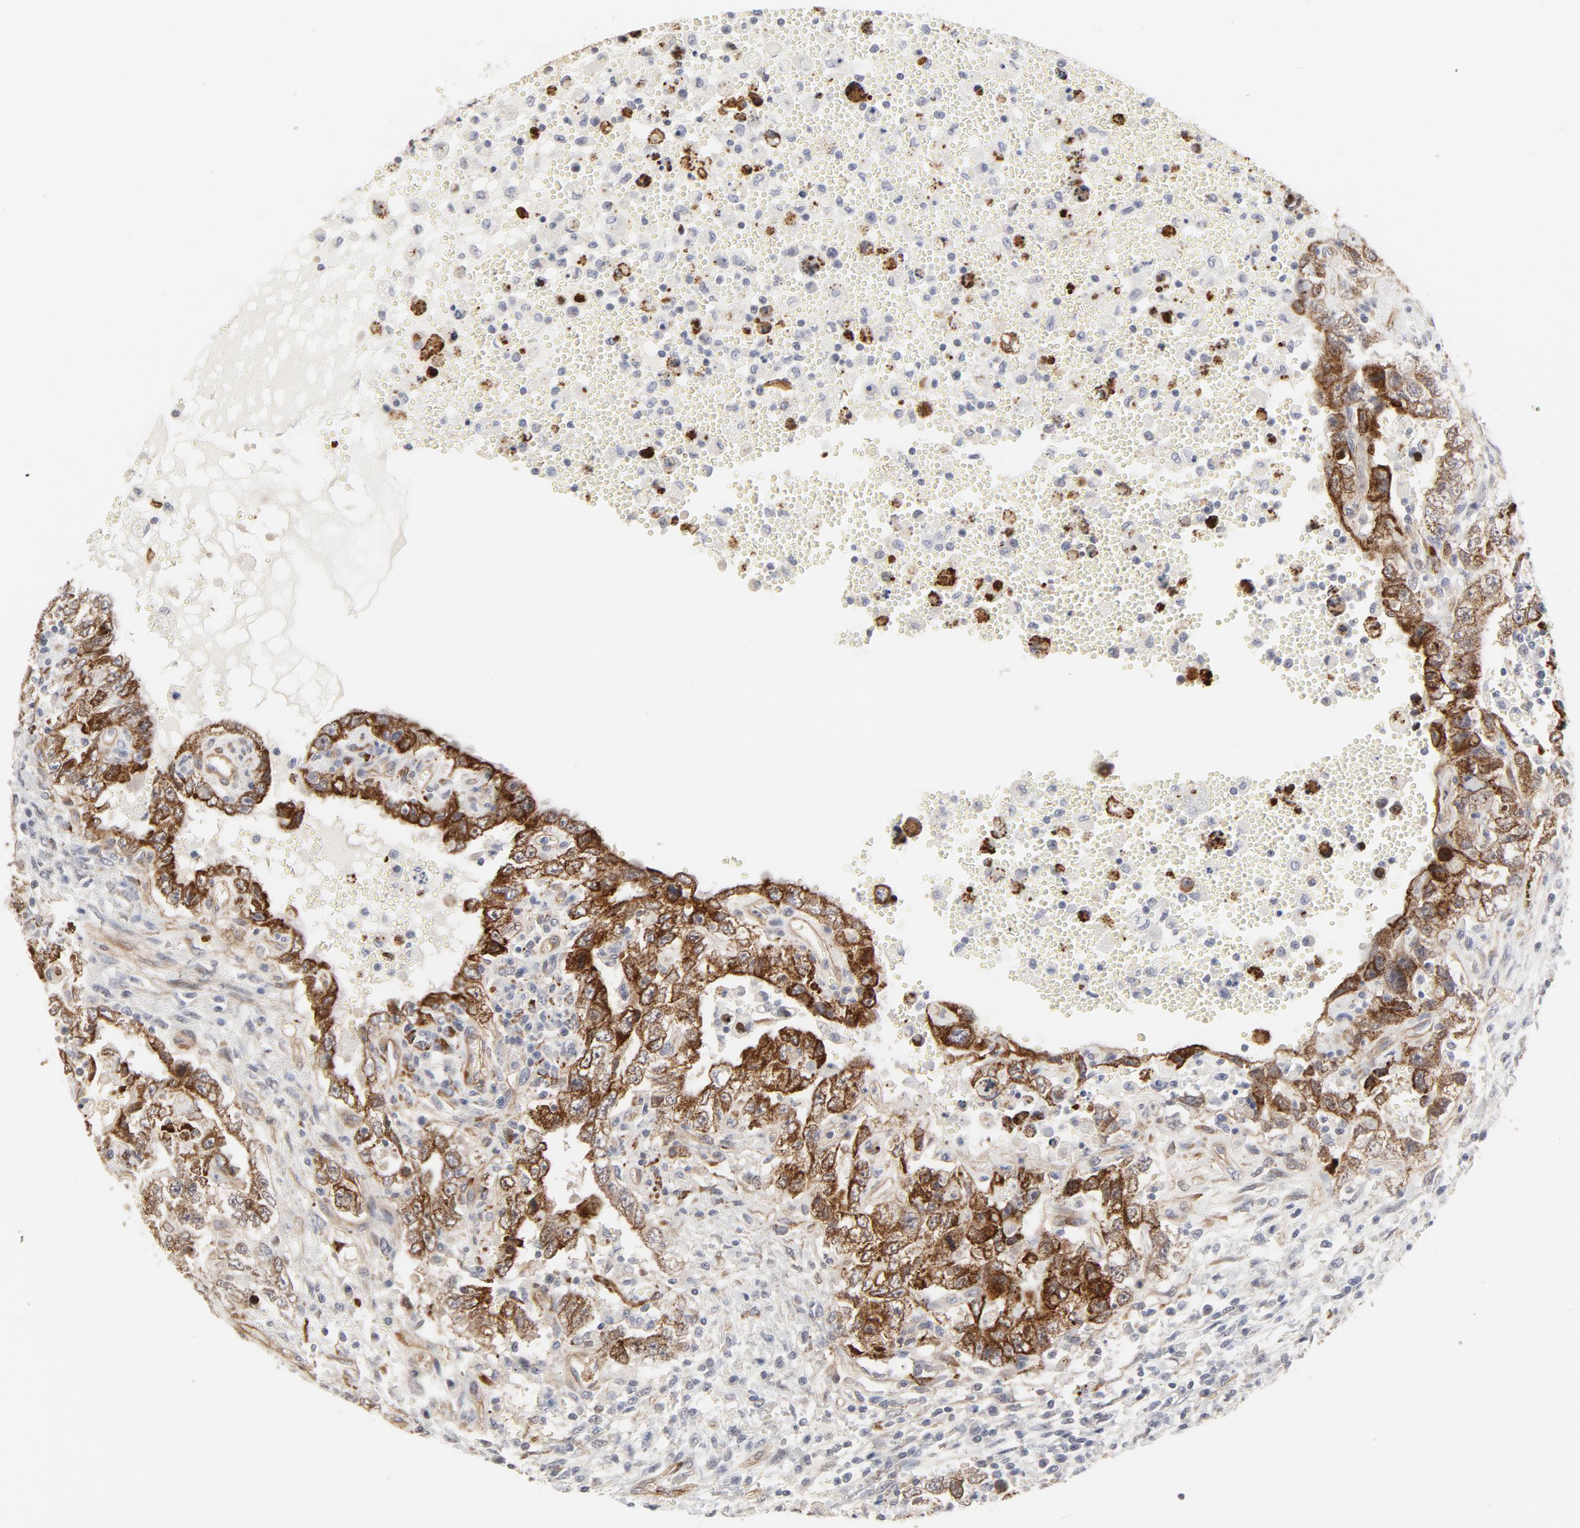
{"staining": {"intensity": "strong", "quantity": ">75%", "location": "cytoplasmic/membranous"}, "tissue": "testis cancer", "cell_type": "Tumor cells", "image_type": "cancer", "snomed": [{"axis": "morphology", "description": "Carcinoma, Embryonal, NOS"}, {"axis": "topography", "description": "Testis"}], "caption": "A high amount of strong cytoplasmic/membranous staining is present in approximately >75% of tumor cells in testis embryonal carcinoma tissue.", "gene": "MAGED4", "patient": {"sex": "male", "age": 26}}